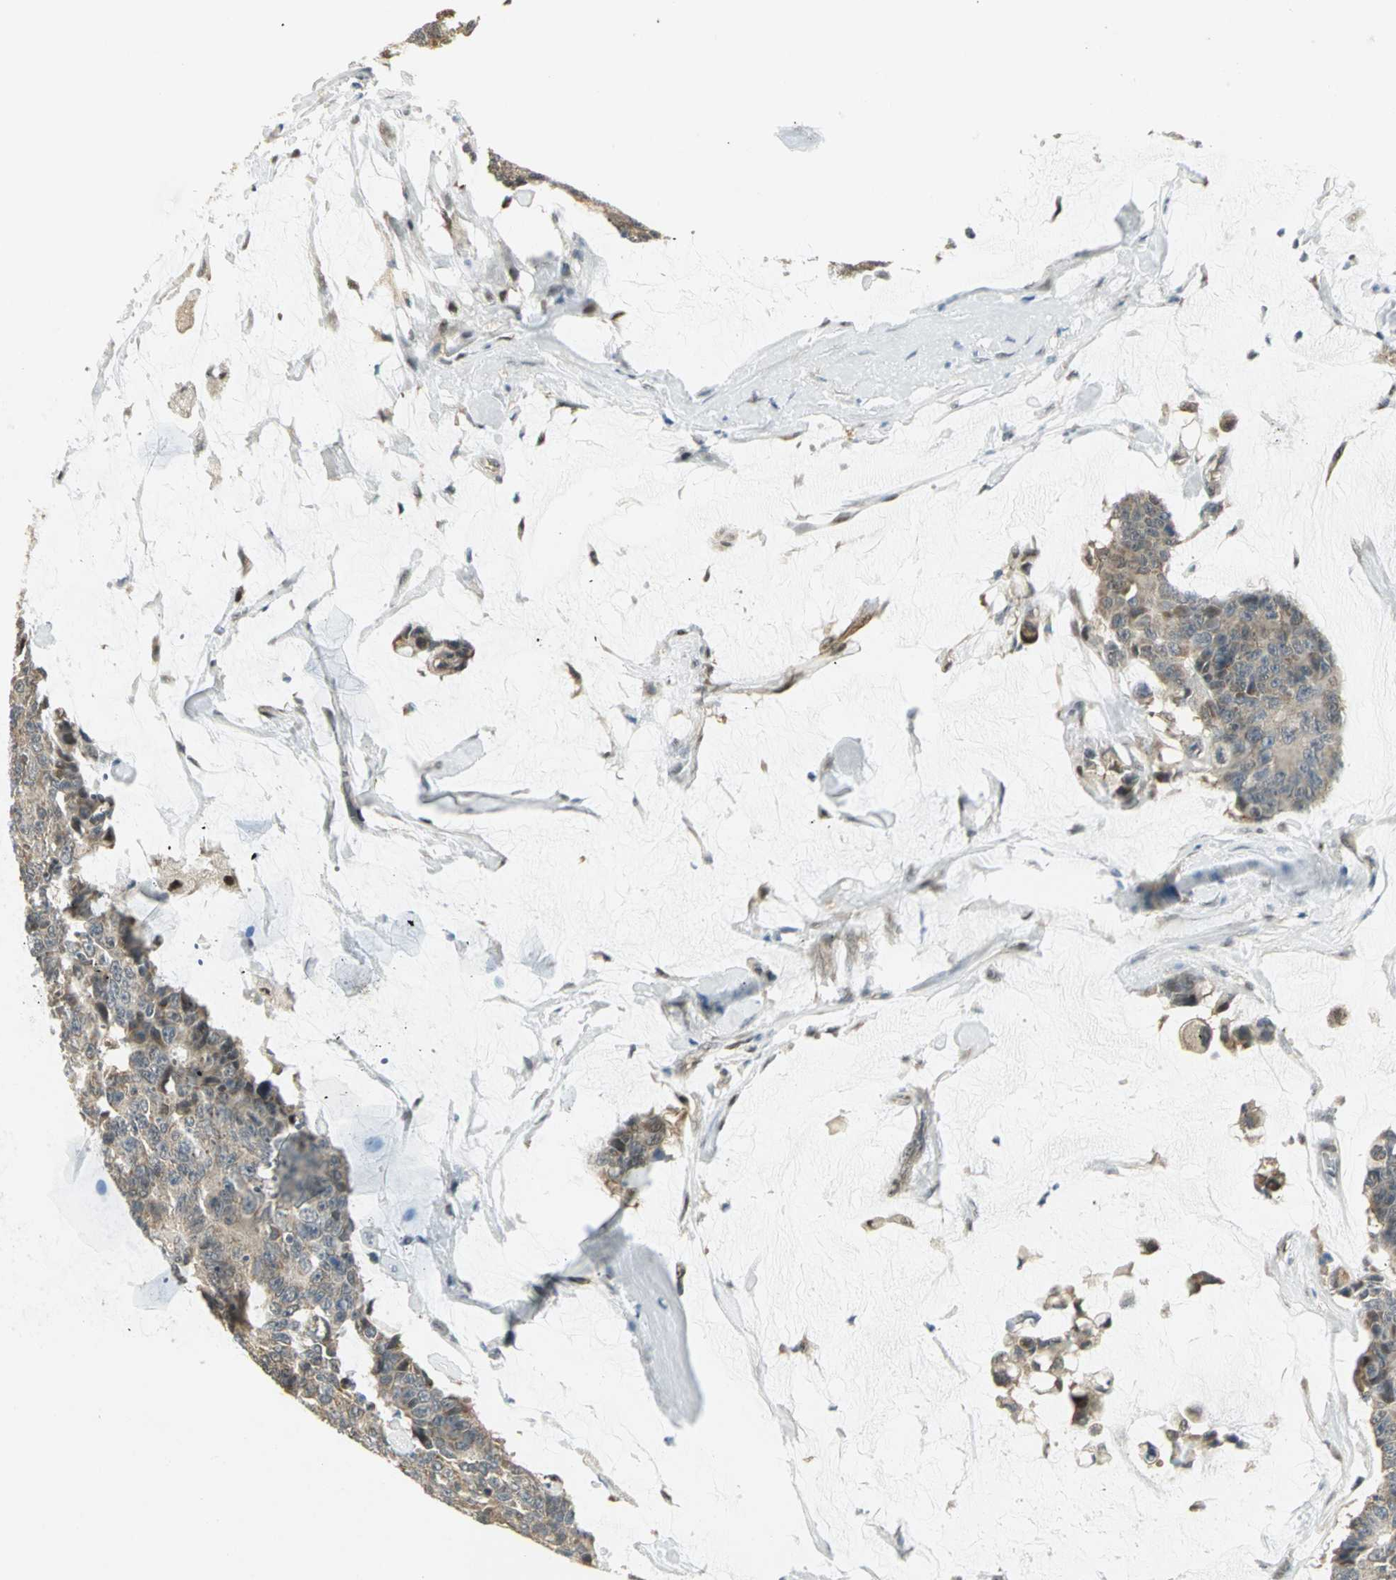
{"staining": {"intensity": "moderate", "quantity": ">75%", "location": "cytoplasmic/membranous"}, "tissue": "colorectal cancer", "cell_type": "Tumor cells", "image_type": "cancer", "snomed": [{"axis": "morphology", "description": "Adenocarcinoma, NOS"}, {"axis": "topography", "description": "Colon"}], "caption": "Immunohistochemical staining of human colorectal cancer demonstrates medium levels of moderate cytoplasmic/membranous protein staining in about >75% of tumor cells.", "gene": "PSMC4", "patient": {"sex": "female", "age": 86}}